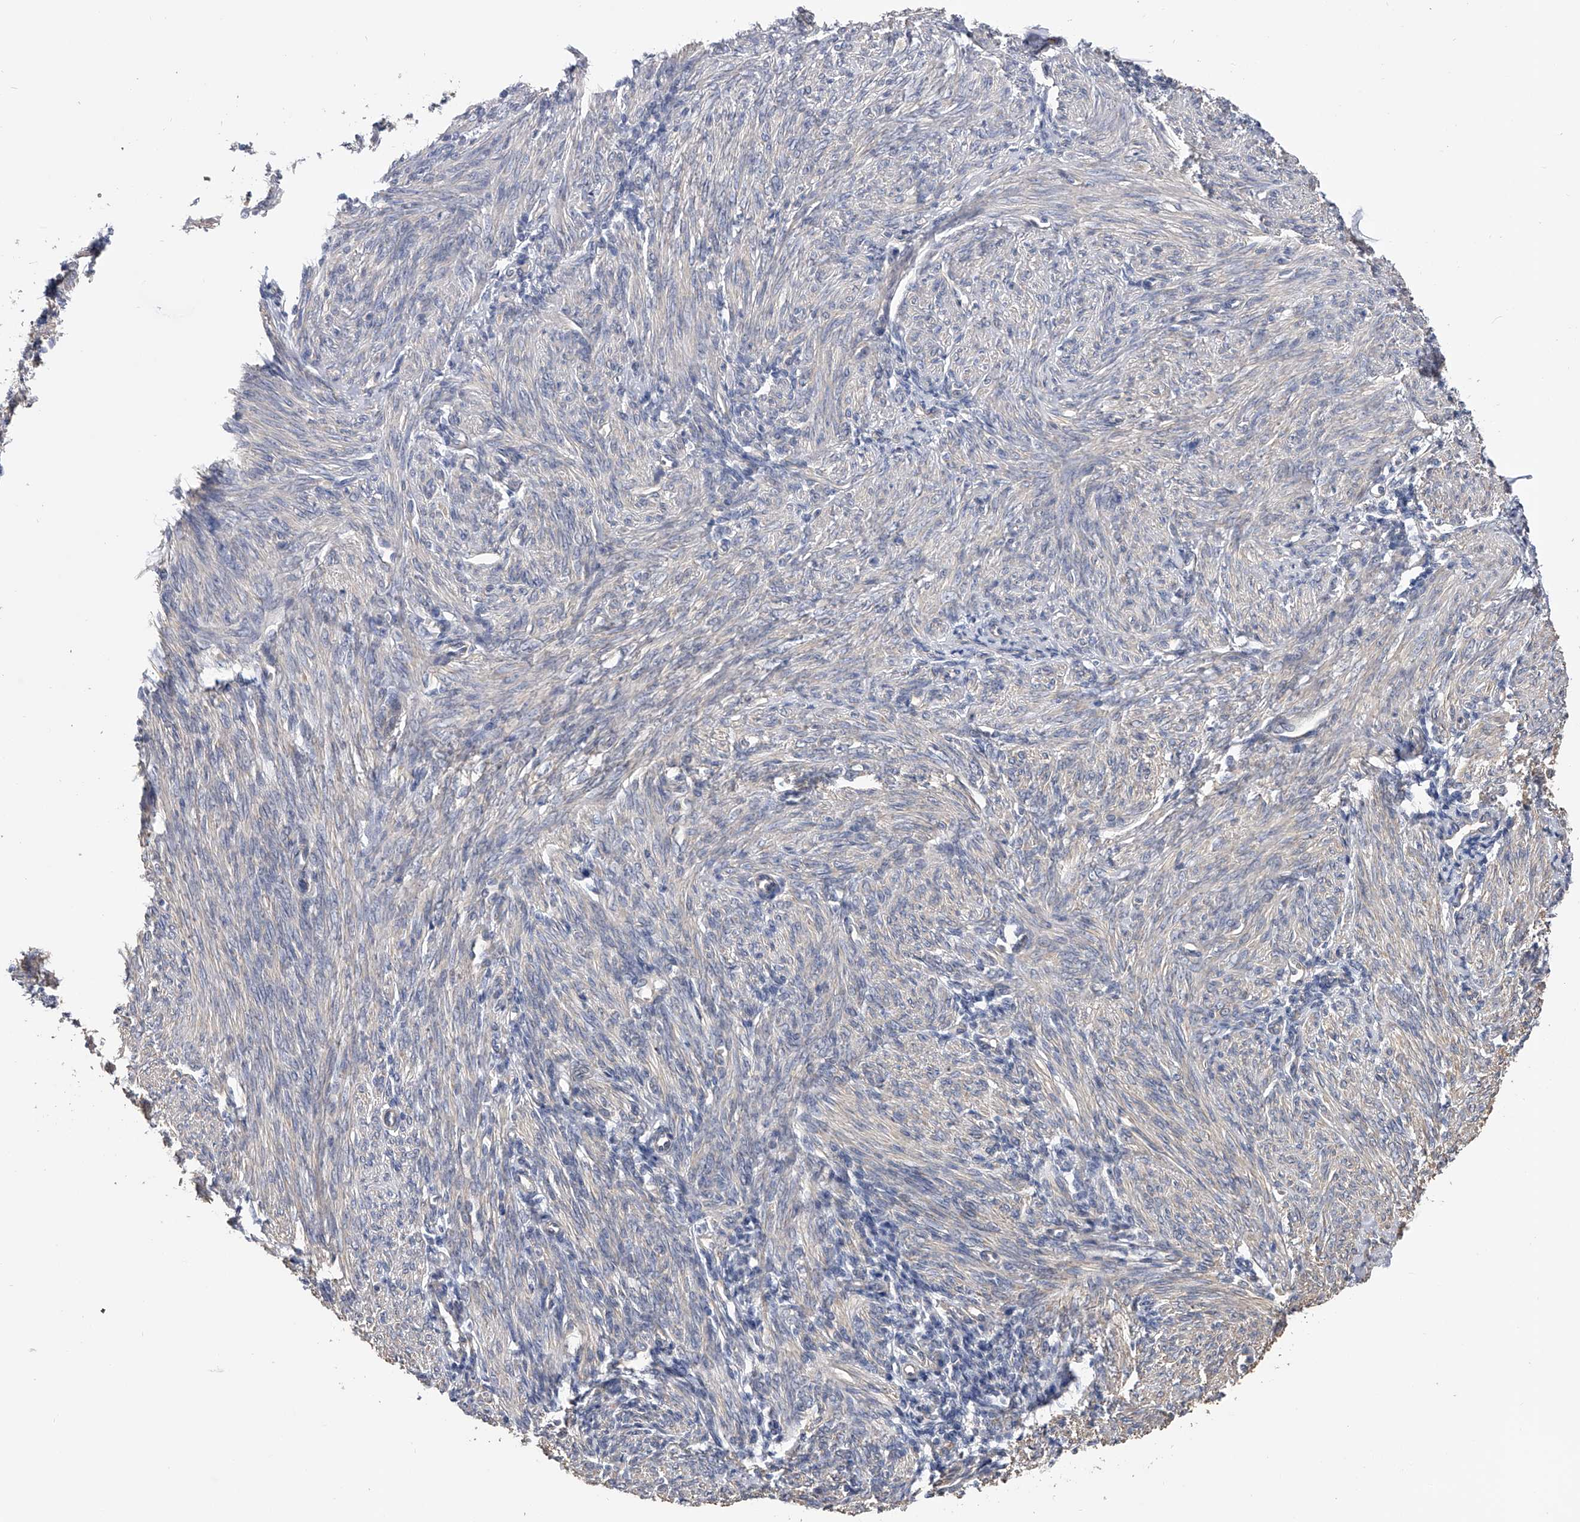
{"staining": {"intensity": "negative", "quantity": "none", "location": "none"}, "tissue": "endometrium", "cell_type": "Cells in endometrial stroma", "image_type": "normal", "snomed": [{"axis": "morphology", "description": "Normal tissue, NOS"}, {"axis": "topography", "description": "Endometrium"}], "caption": "The micrograph shows no significant positivity in cells in endometrial stroma of endometrium.", "gene": "CFAP298", "patient": {"sex": "female", "age": 77}}